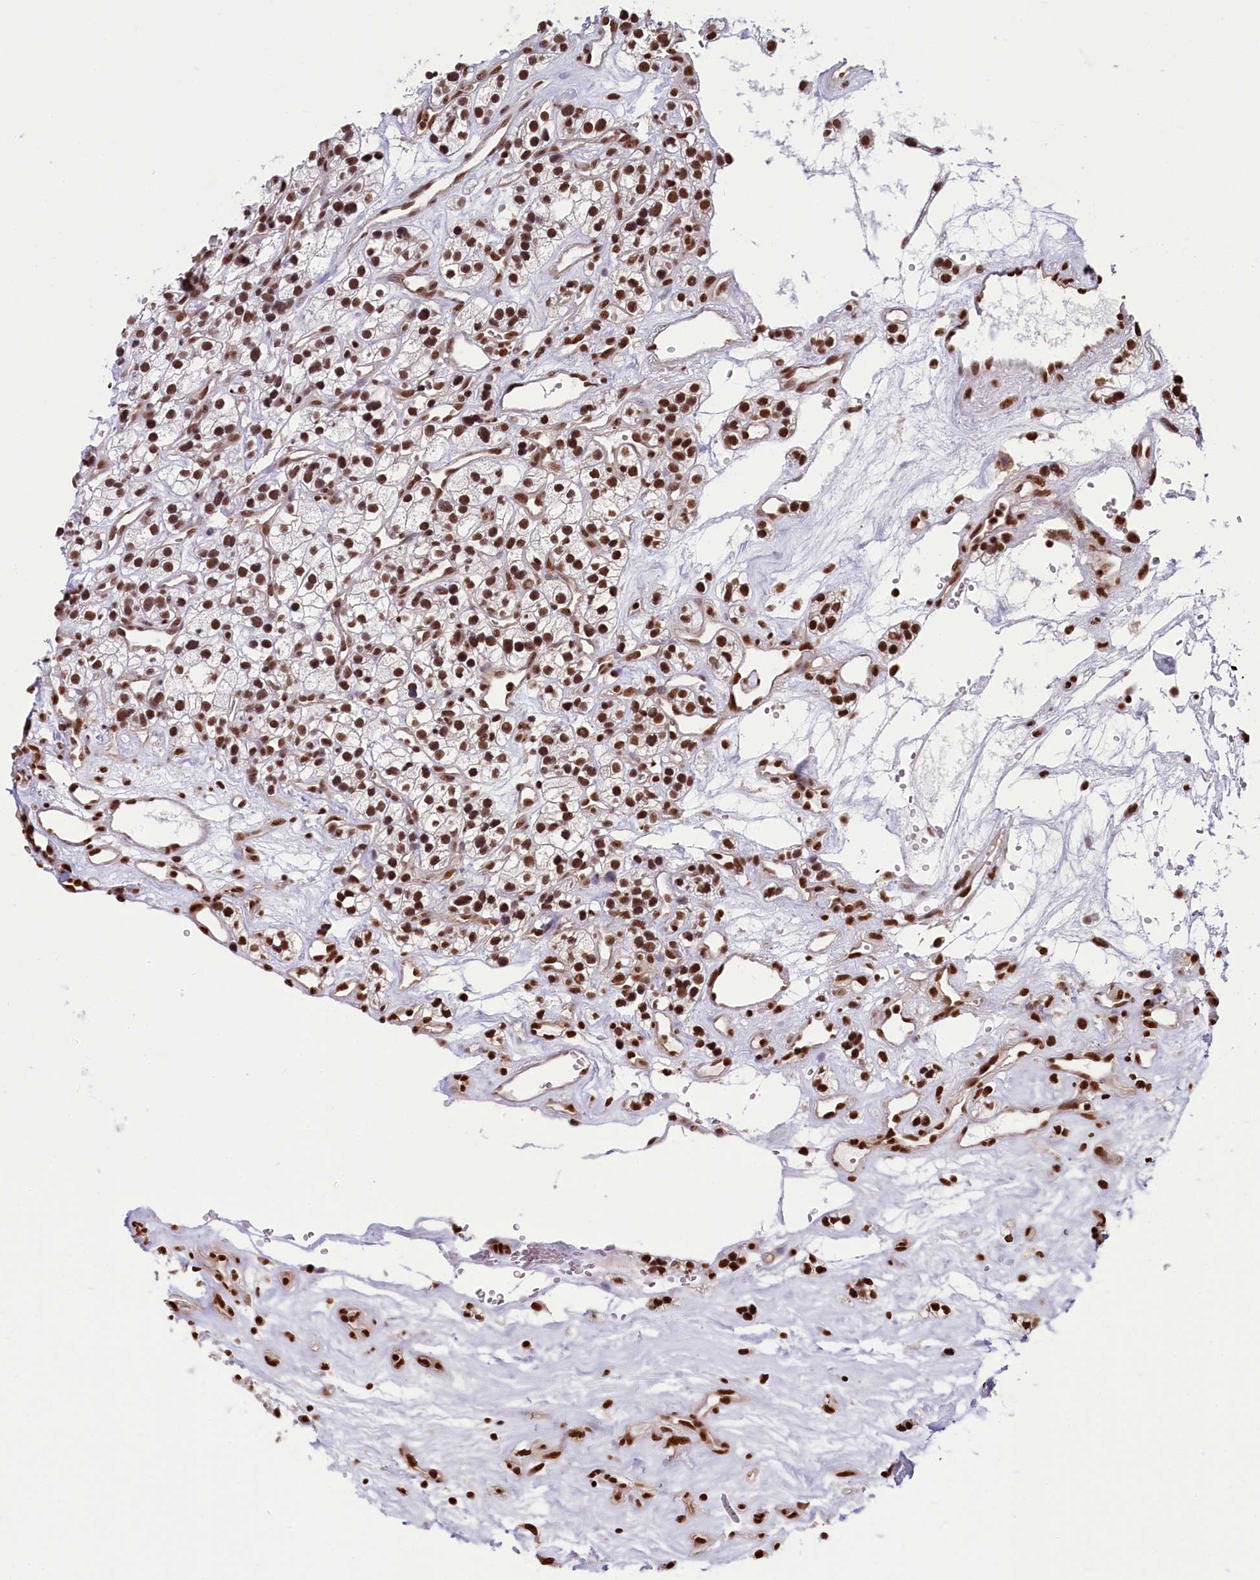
{"staining": {"intensity": "strong", "quantity": ">75%", "location": "nuclear"}, "tissue": "renal cancer", "cell_type": "Tumor cells", "image_type": "cancer", "snomed": [{"axis": "morphology", "description": "Adenocarcinoma, NOS"}, {"axis": "topography", "description": "Kidney"}], "caption": "Protein expression analysis of human adenocarcinoma (renal) reveals strong nuclear expression in about >75% of tumor cells. (DAB = brown stain, brightfield microscopy at high magnification).", "gene": "SNRPD2", "patient": {"sex": "female", "age": 57}}